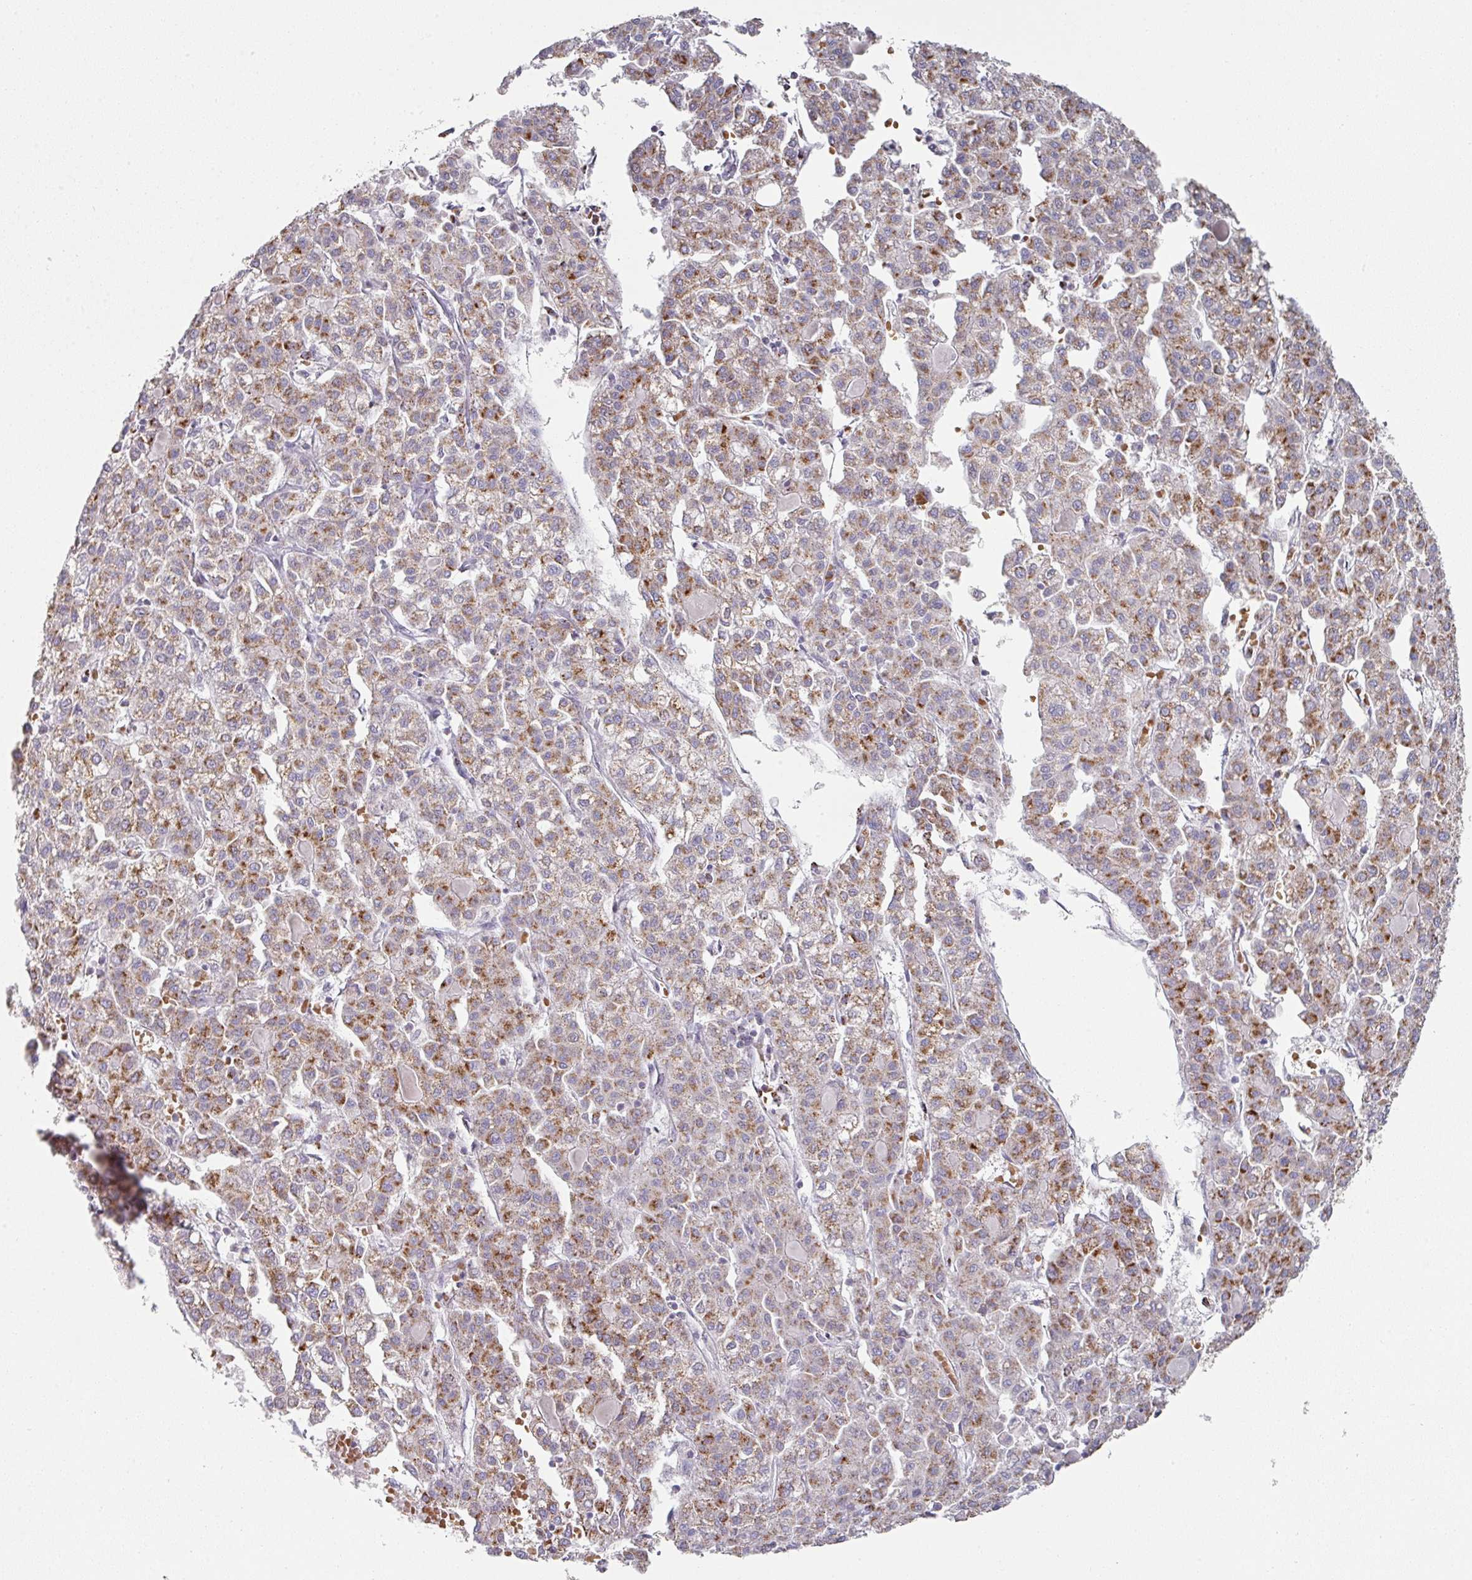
{"staining": {"intensity": "strong", "quantity": "25%-75%", "location": "cytoplasmic/membranous"}, "tissue": "liver cancer", "cell_type": "Tumor cells", "image_type": "cancer", "snomed": [{"axis": "morphology", "description": "Carcinoma, Hepatocellular, NOS"}, {"axis": "topography", "description": "Liver"}], "caption": "A photomicrograph showing strong cytoplasmic/membranous positivity in approximately 25%-75% of tumor cells in liver cancer (hepatocellular carcinoma), as visualized by brown immunohistochemical staining.", "gene": "CCDC85B", "patient": {"sex": "female", "age": 43}}